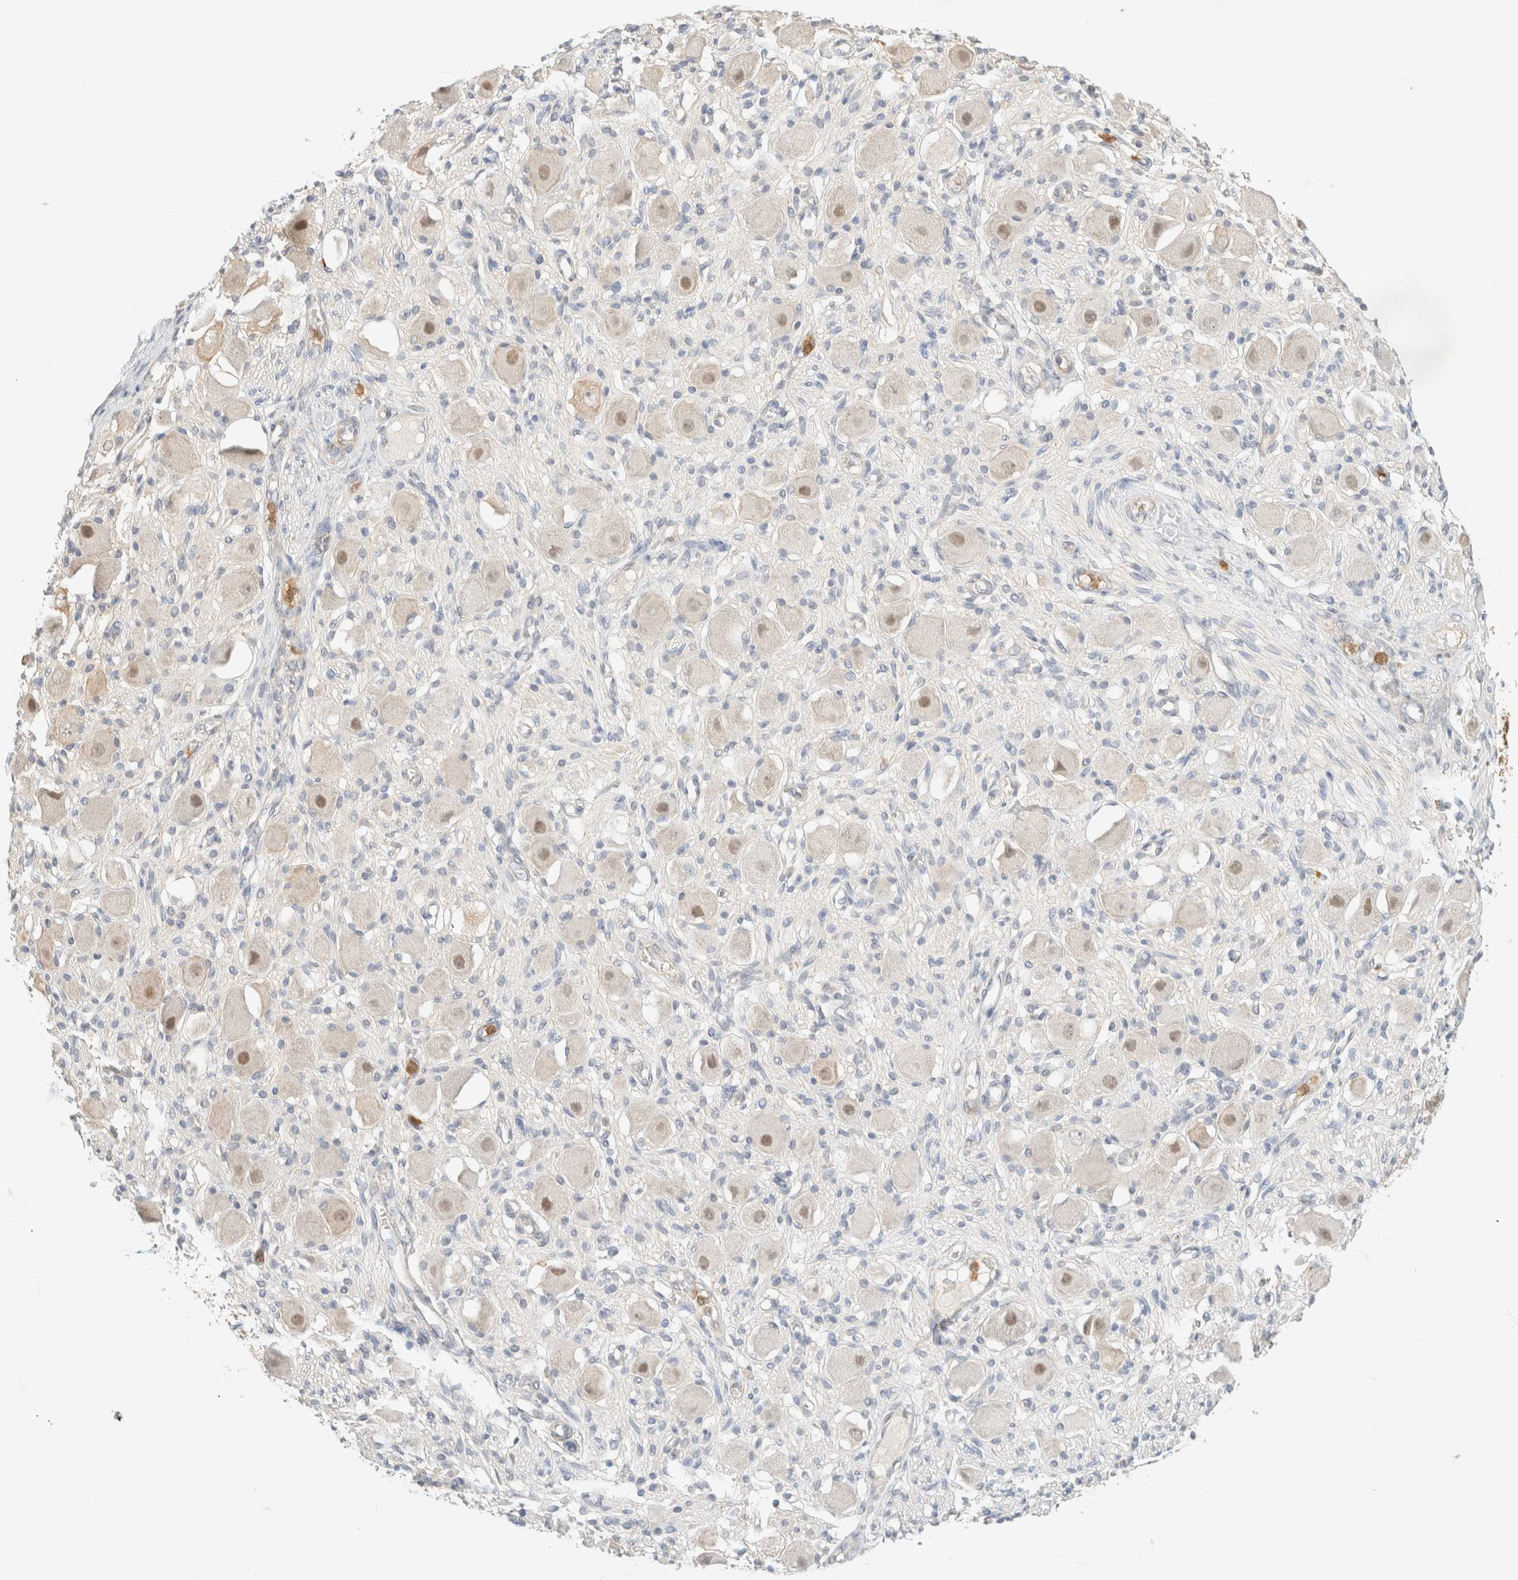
{"staining": {"intensity": "moderate", "quantity": ">75%", "location": "cytoplasmic/membranous"}, "tissue": "adipose tissue", "cell_type": "Adipocytes", "image_type": "normal", "snomed": [{"axis": "morphology", "description": "Normal tissue, NOS"}, {"axis": "topography", "description": "Kidney"}, {"axis": "topography", "description": "Peripheral nerve tissue"}], "caption": "About >75% of adipocytes in unremarkable adipose tissue display moderate cytoplasmic/membranous protein positivity as visualized by brown immunohistochemical staining.", "gene": "GPI", "patient": {"sex": "male", "age": 7}}